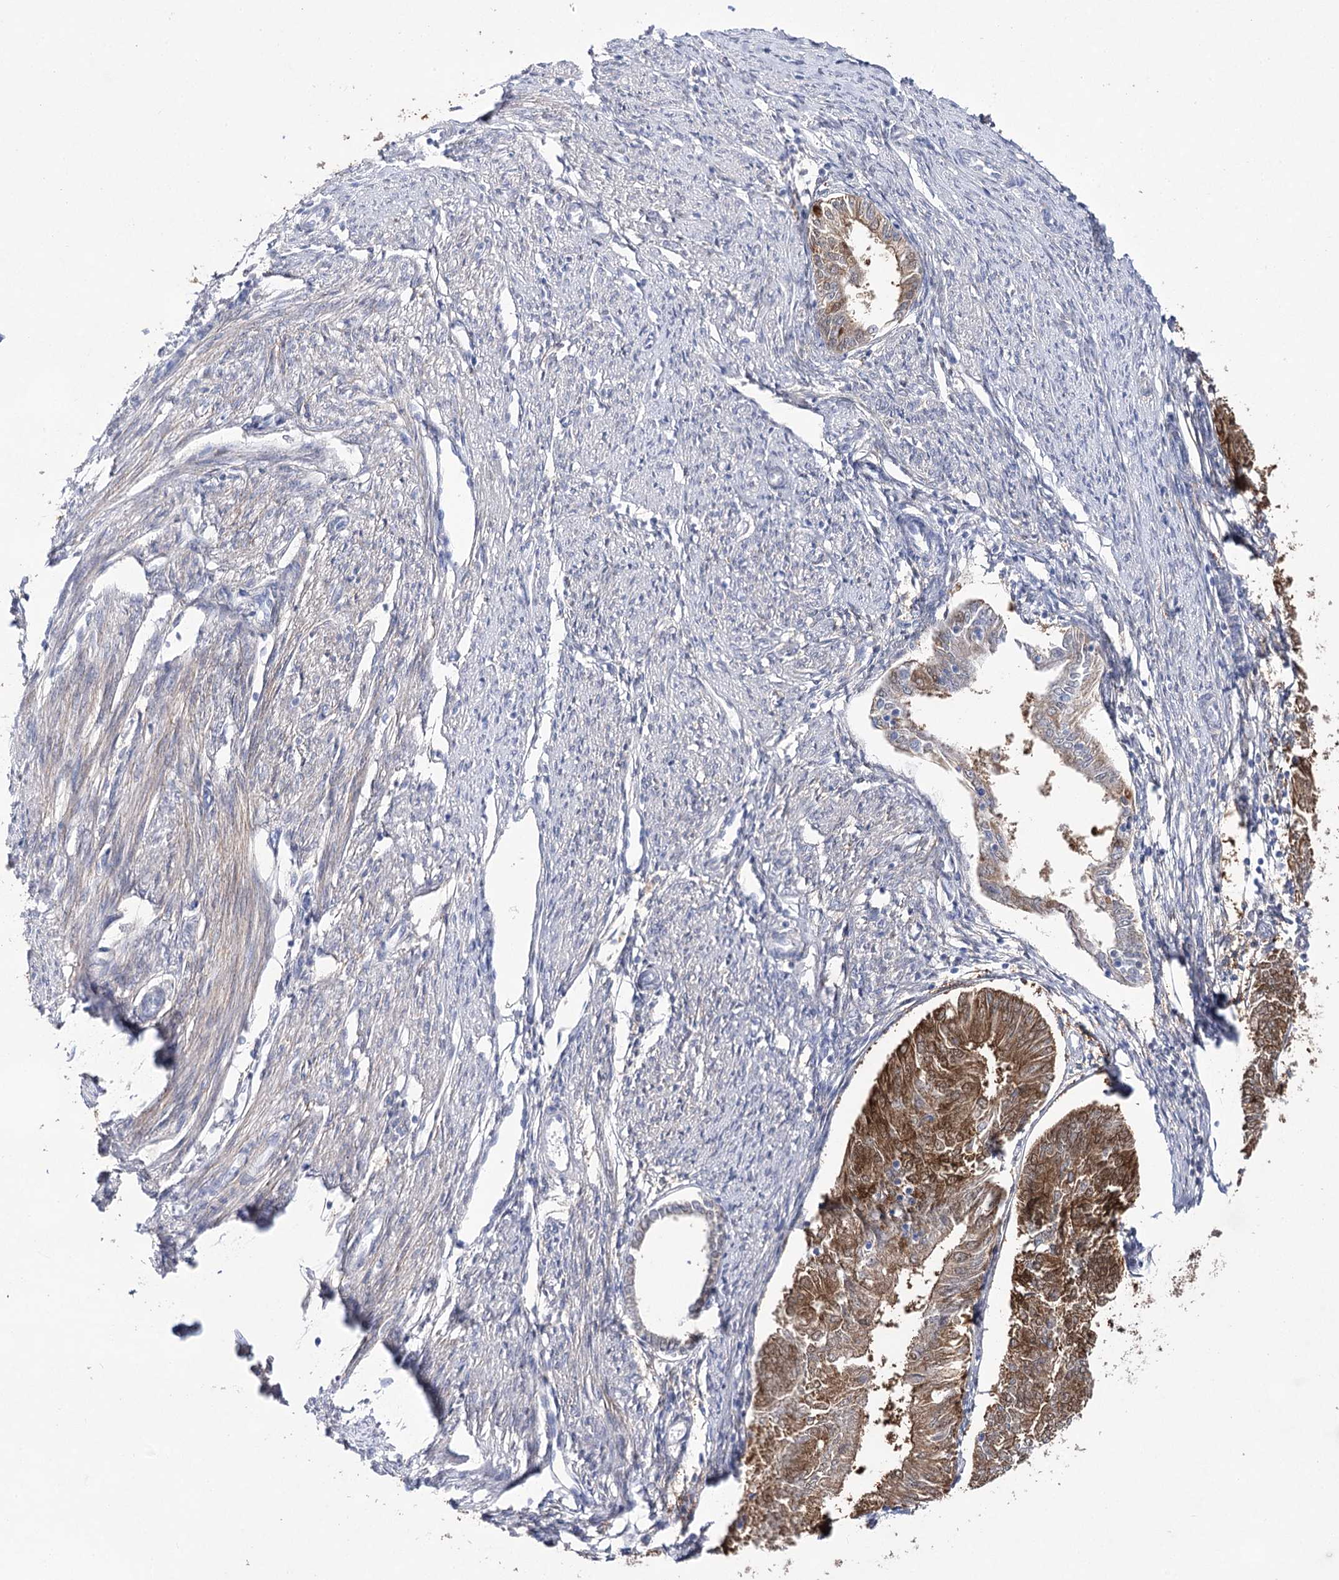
{"staining": {"intensity": "strong", "quantity": ">75%", "location": "cytoplasmic/membranous"}, "tissue": "endometrial cancer", "cell_type": "Tumor cells", "image_type": "cancer", "snomed": [{"axis": "morphology", "description": "Adenocarcinoma, NOS"}, {"axis": "topography", "description": "Endometrium"}], "caption": "Endometrial cancer (adenocarcinoma) stained with a brown dye reveals strong cytoplasmic/membranous positive staining in about >75% of tumor cells.", "gene": "UGDH", "patient": {"sex": "female", "age": 58}}